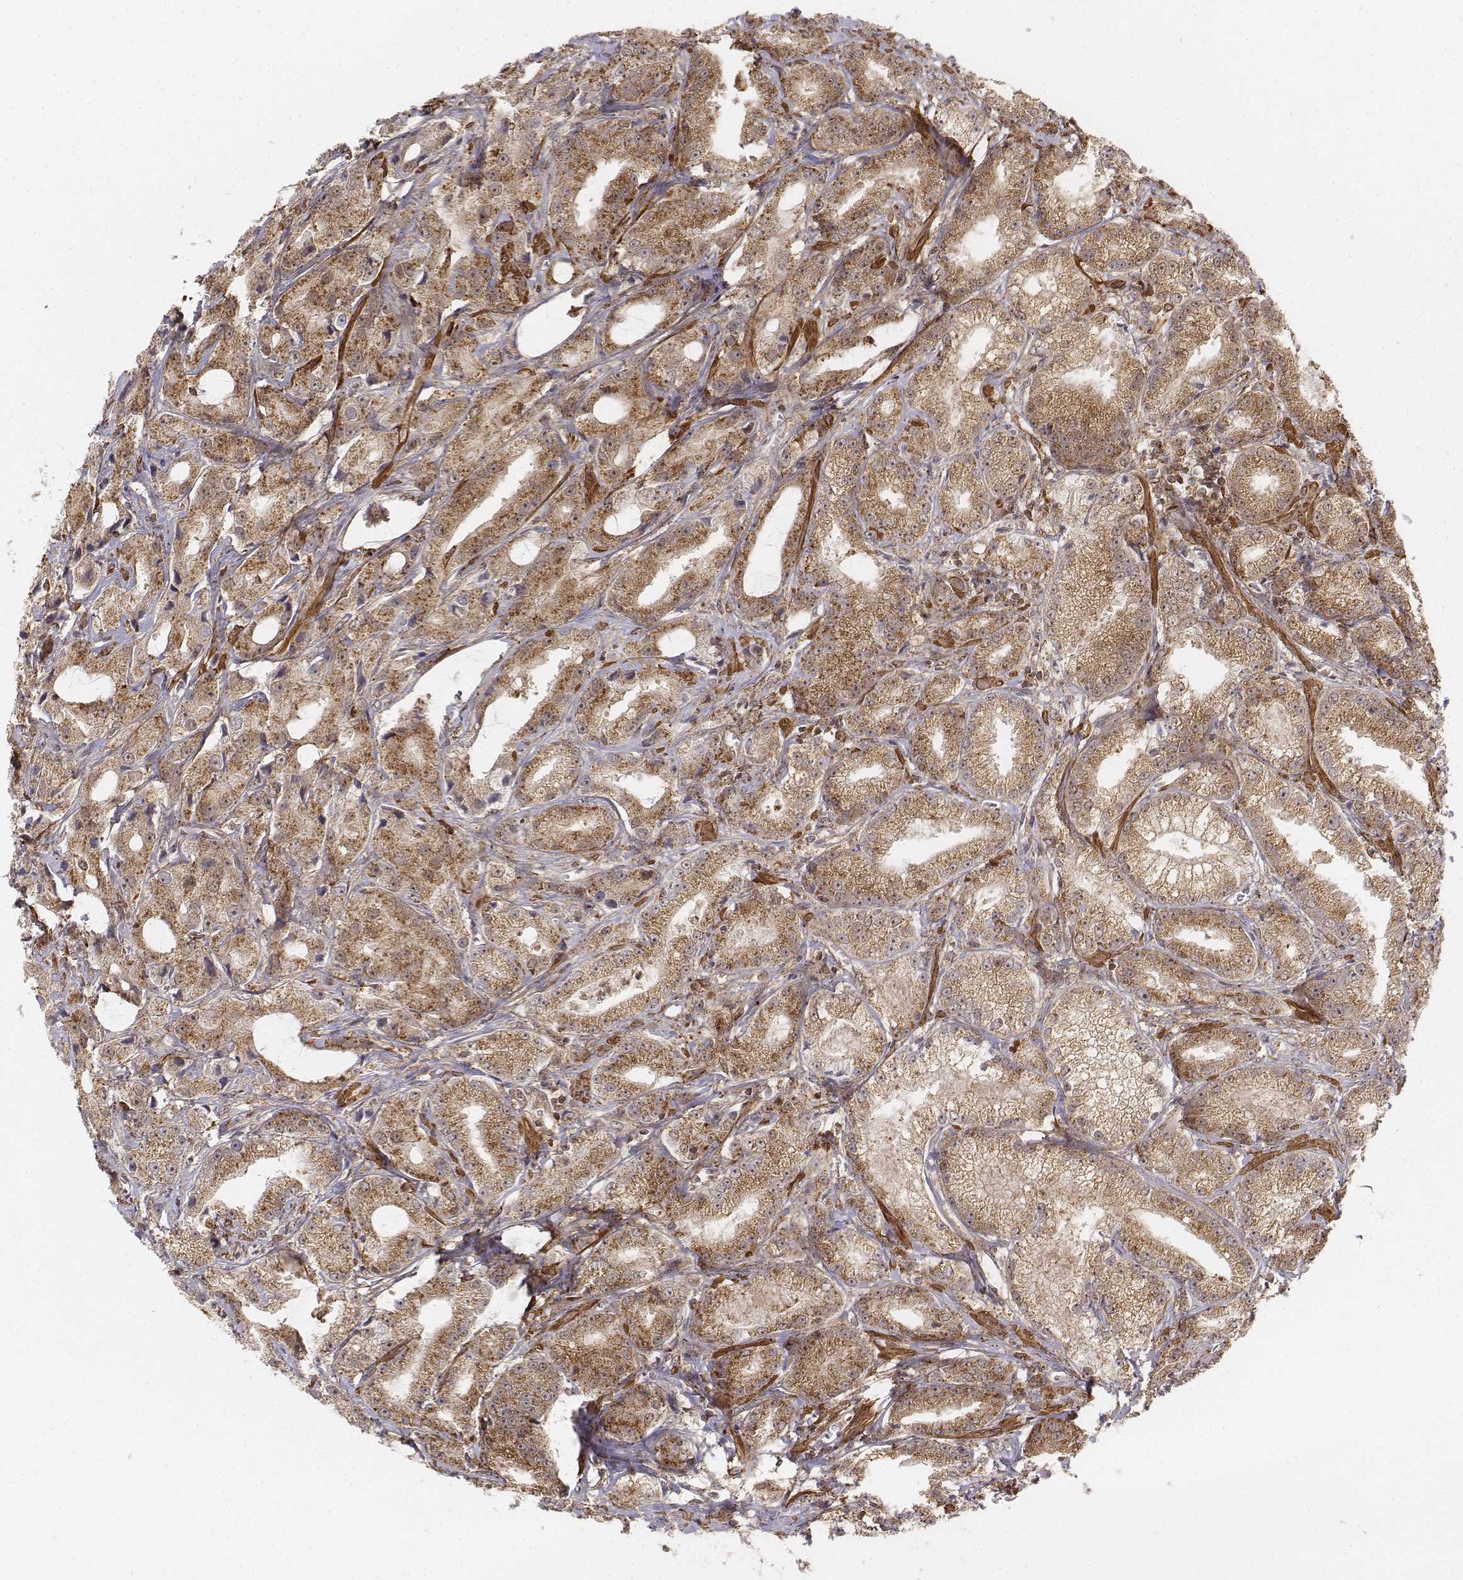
{"staining": {"intensity": "moderate", "quantity": ">75%", "location": "cytoplasmic/membranous,nuclear"}, "tissue": "prostate cancer", "cell_type": "Tumor cells", "image_type": "cancer", "snomed": [{"axis": "morphology", "description": "Adenocarcinoma, High grade"}, {"axis": "topography", "description": "Prostate"}], "caption": "This photomicrograph reveals immunohistochemistry (IHC) staining of human adenocarcinoma (high-grade) (prostate), with medium moderate cytoplasmic/membranous and nuclear staining in approximately >75% of tumor cells.", "gene": "ZFYVE19", "patient": {"sex": "male", "age": 64}}